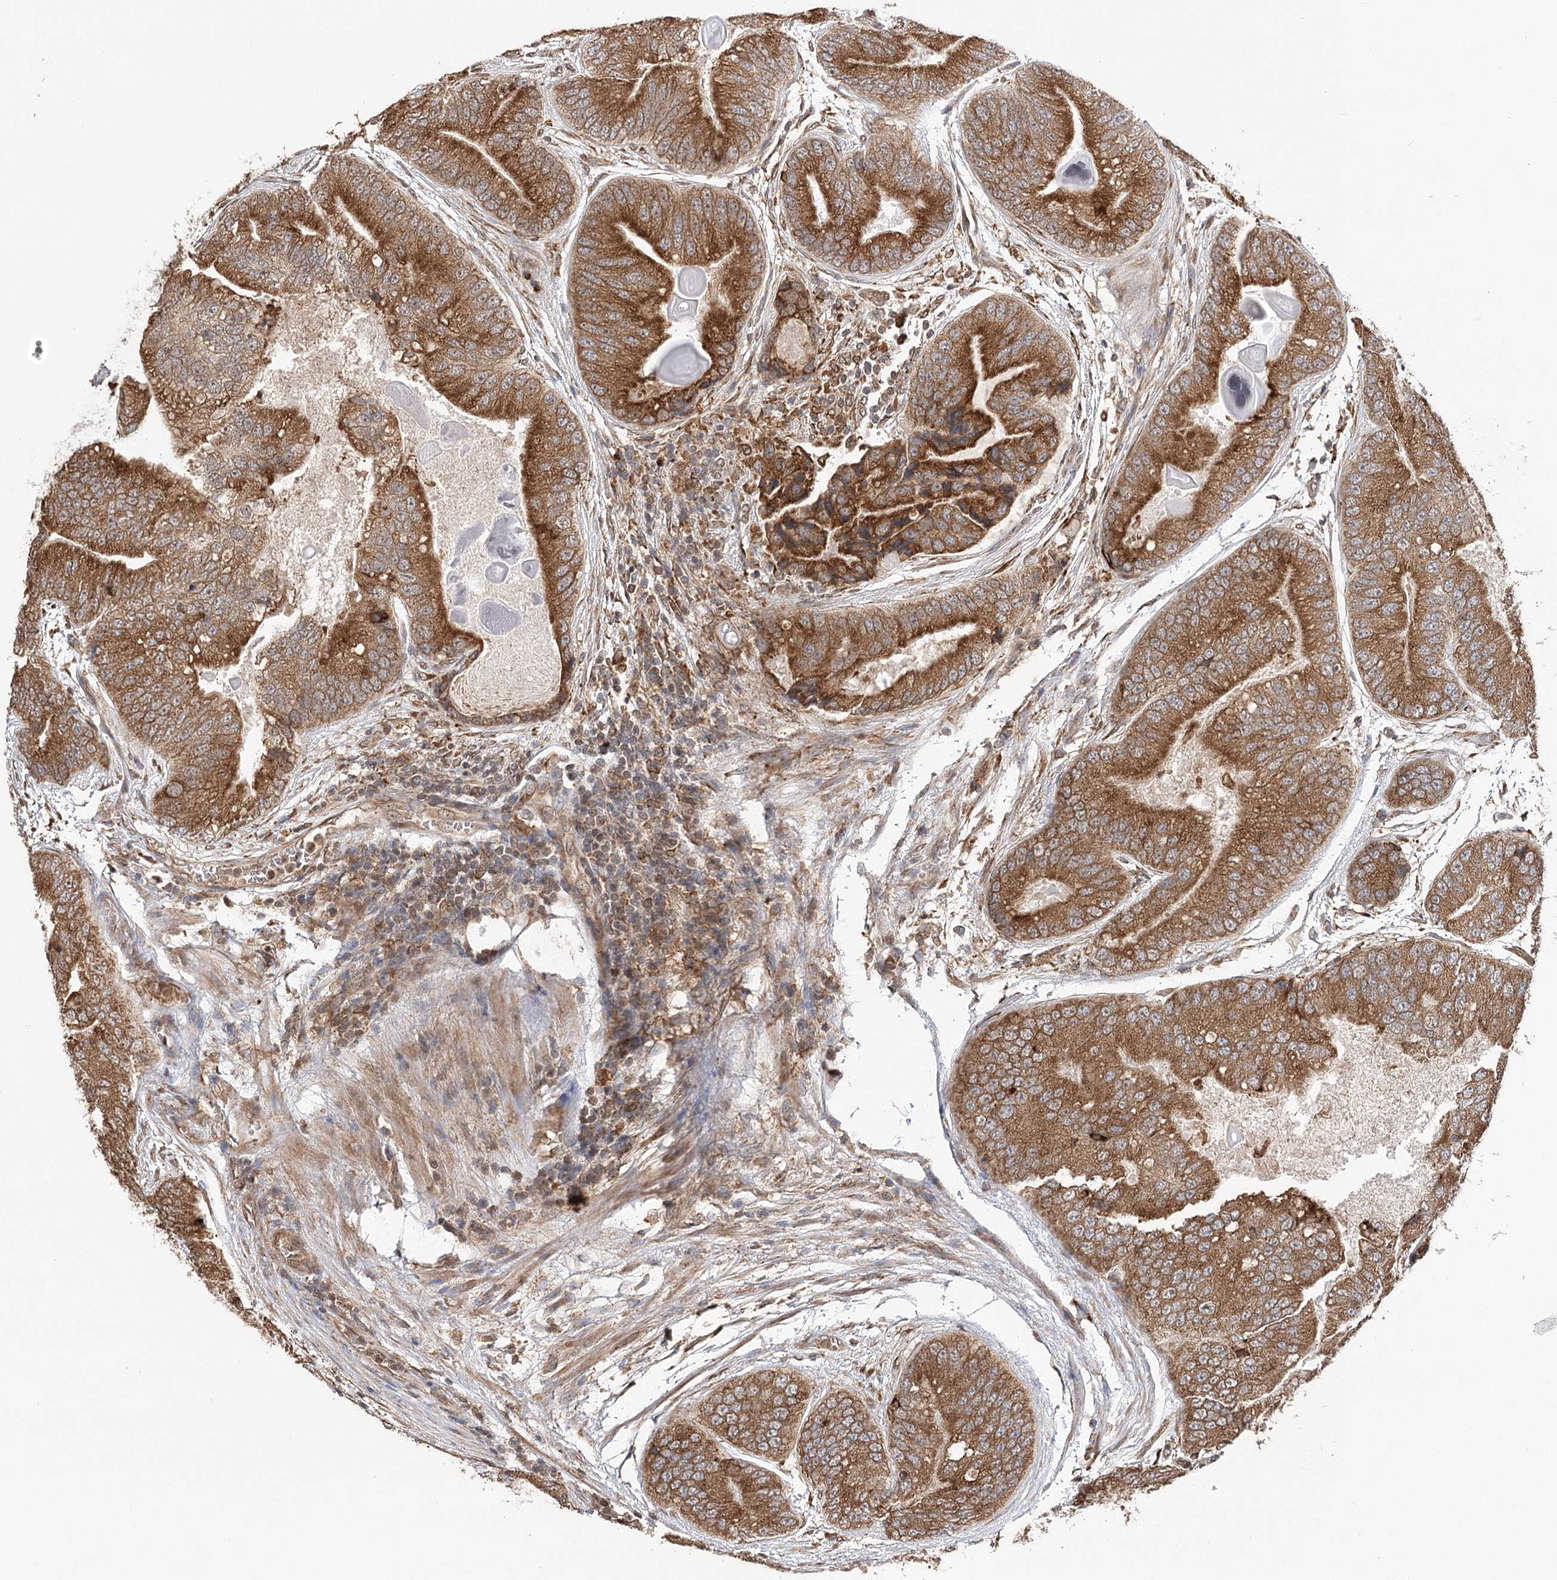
{"staining": {"intensity": "strong", "quantity": ">75%", "location": "cytoplasmic/membranous"}, "tissue": "prostate cancer", "cell_type": "Tumor cells", "image_type": "cancer", "snomed": [{"axis": "morphology", "description": "Adenocarcinoma, High grade"}, {"axis": "topography", "description": "Prostate"}], "caption": "Strong cytoplasmic/membranous staining for a protein is identified in approximately >75% of tumor cells of prostate cancer (adenocarcinoma (high-grade)) using immunohistochemistry.", "gene": "DNAJB14", "patient": {"sex": "male", "age": 70}}